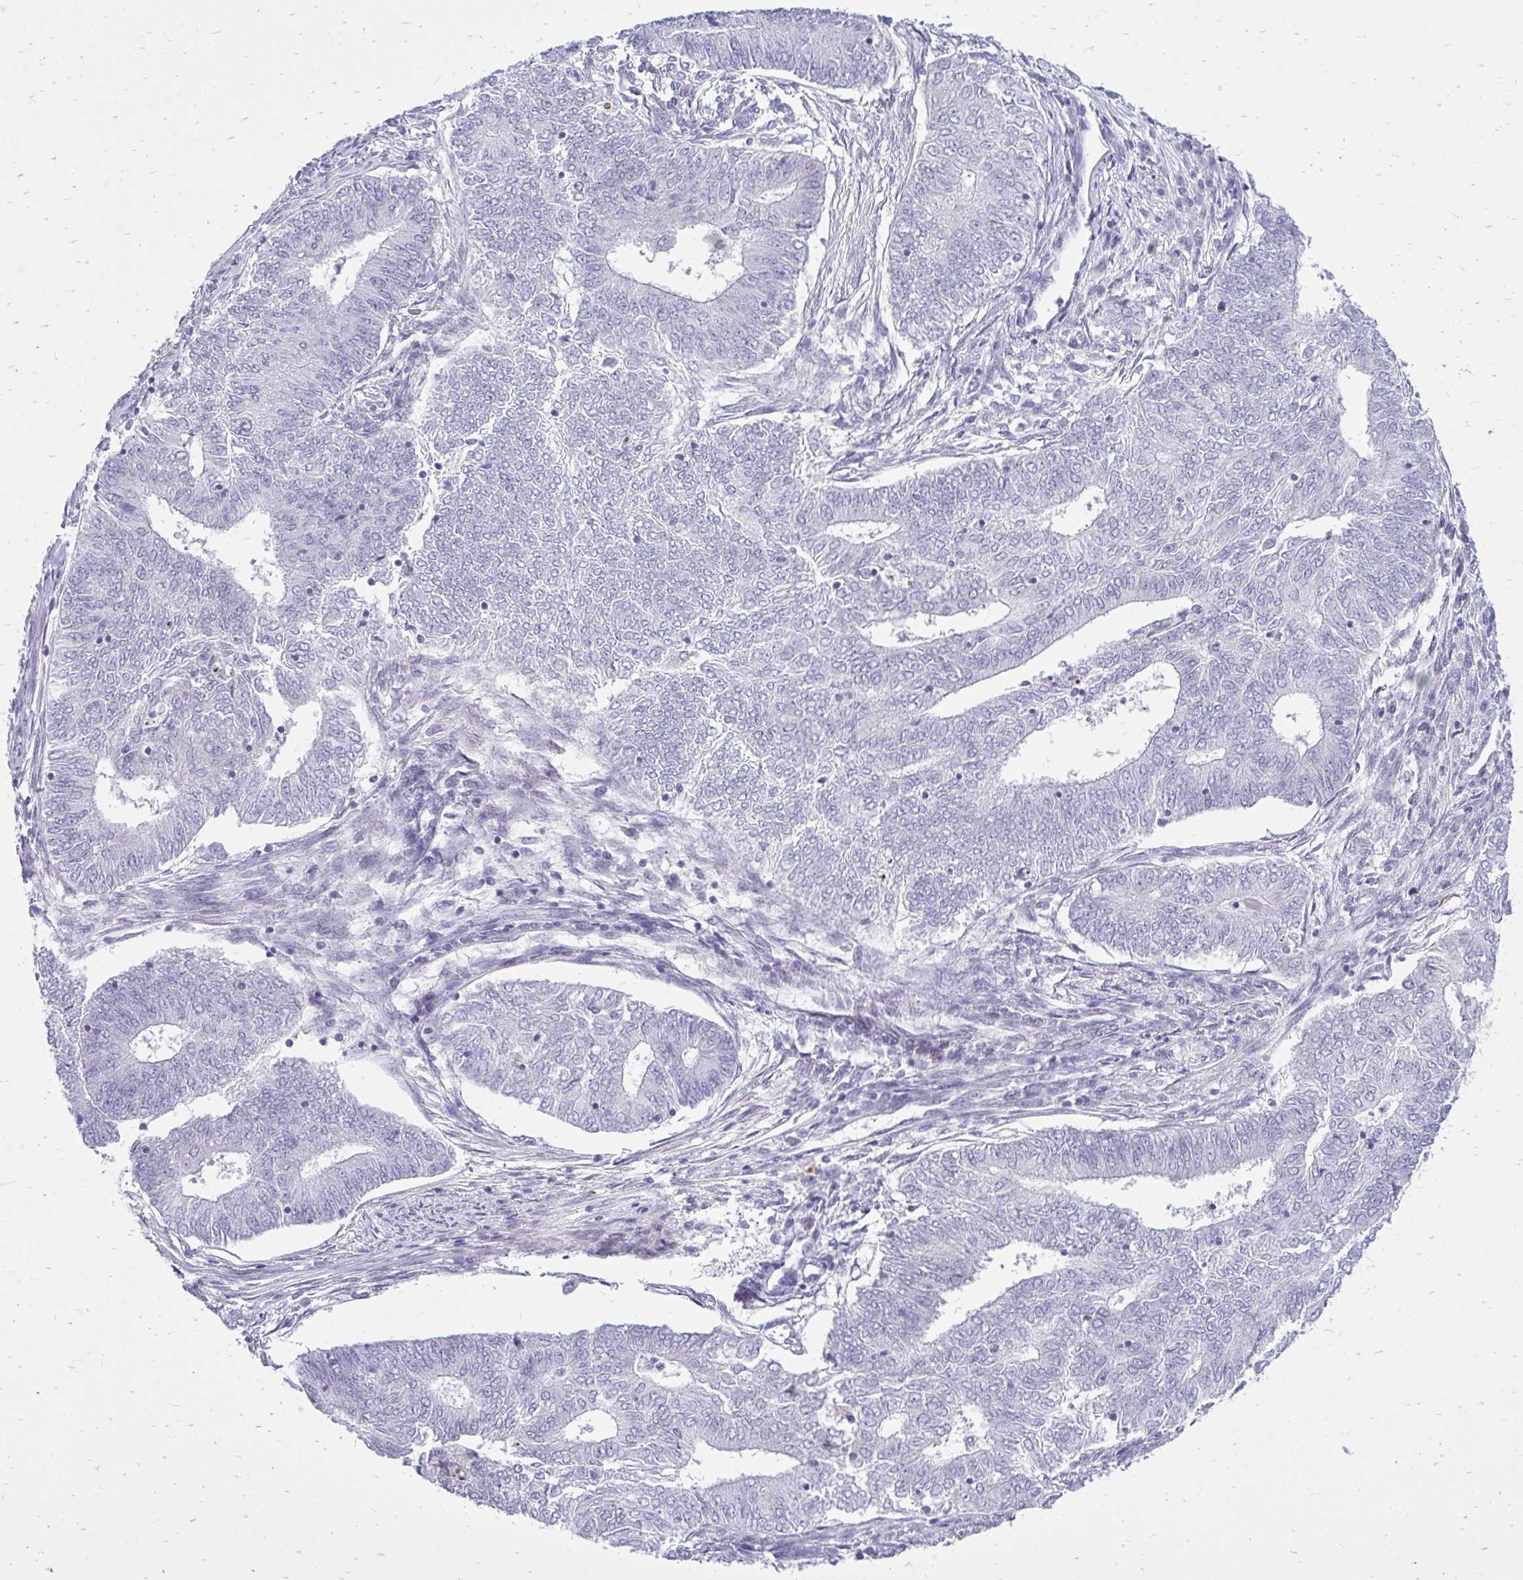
{"staining": {"intensity": "negative", "quantity": "none", "location": "none"}, "tissue": "endometrial cancer", "cell_type": "Tumor cells", "image_type": "cancer", "snomed": [{"axis": "morphology", "description": "Adenocarcinoma, NOS"}, {"axis": "topography", "description": "Endometrium"}], "caption": "Immunohistochemistry (IHC) photomicrograph of neoplastic tissue: adenocarcinoma (endometrial) stained with DAB demonstrates no significant protein positivity in tumor cells. Nuclei are stained in blue.", "gene": "GABRA1", "patient": {"sex": "female", "age": 62}}